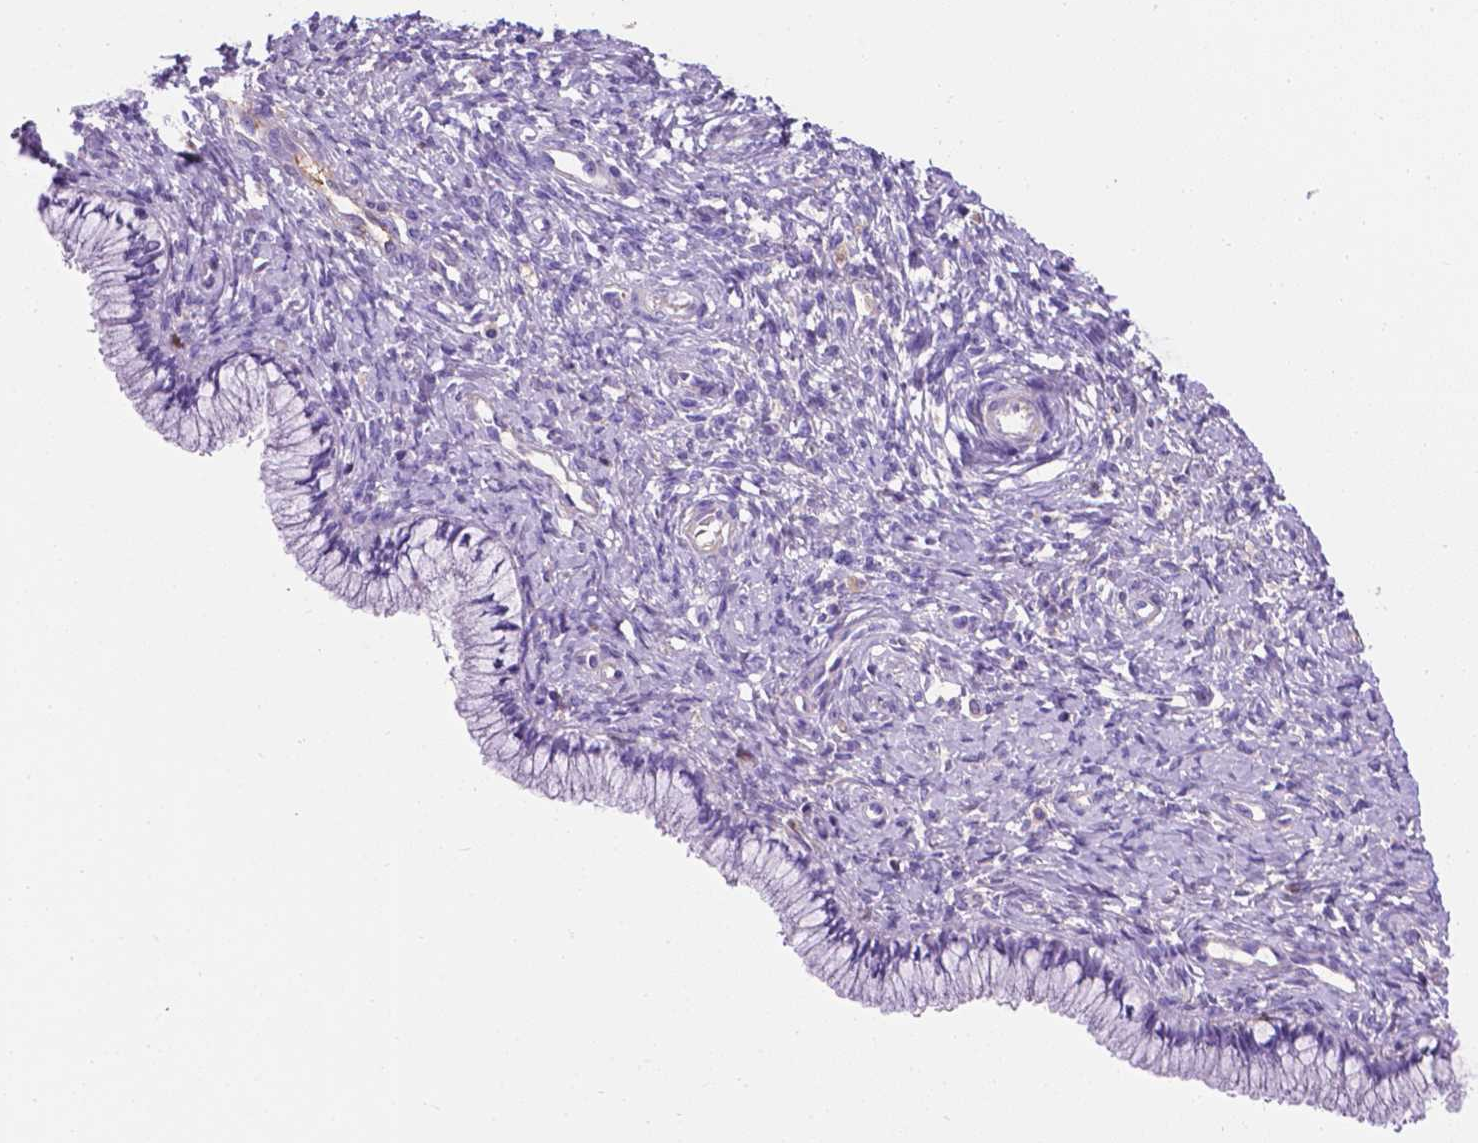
{"staining": {"intensity": "negative", "quantity": "none", "location": "none"}, "tissue": "cervix", "cell_type": "Glandular cells", "image_type": "normal", "snomed": [{"axis": "morphology", "description": "Normal tissue, NOS"}, {"axis": "topography", "description": "Cervix"}], "caption": "A high-resolution image shows immunohistochemistry staining of normal cervix, which demonstrates no significant staining in glandular cells. (Immunohistochemistry, brightfield microscopy, high magnification).", "gene": "APOE", "patient": {"sex": "female", "age": 37}}